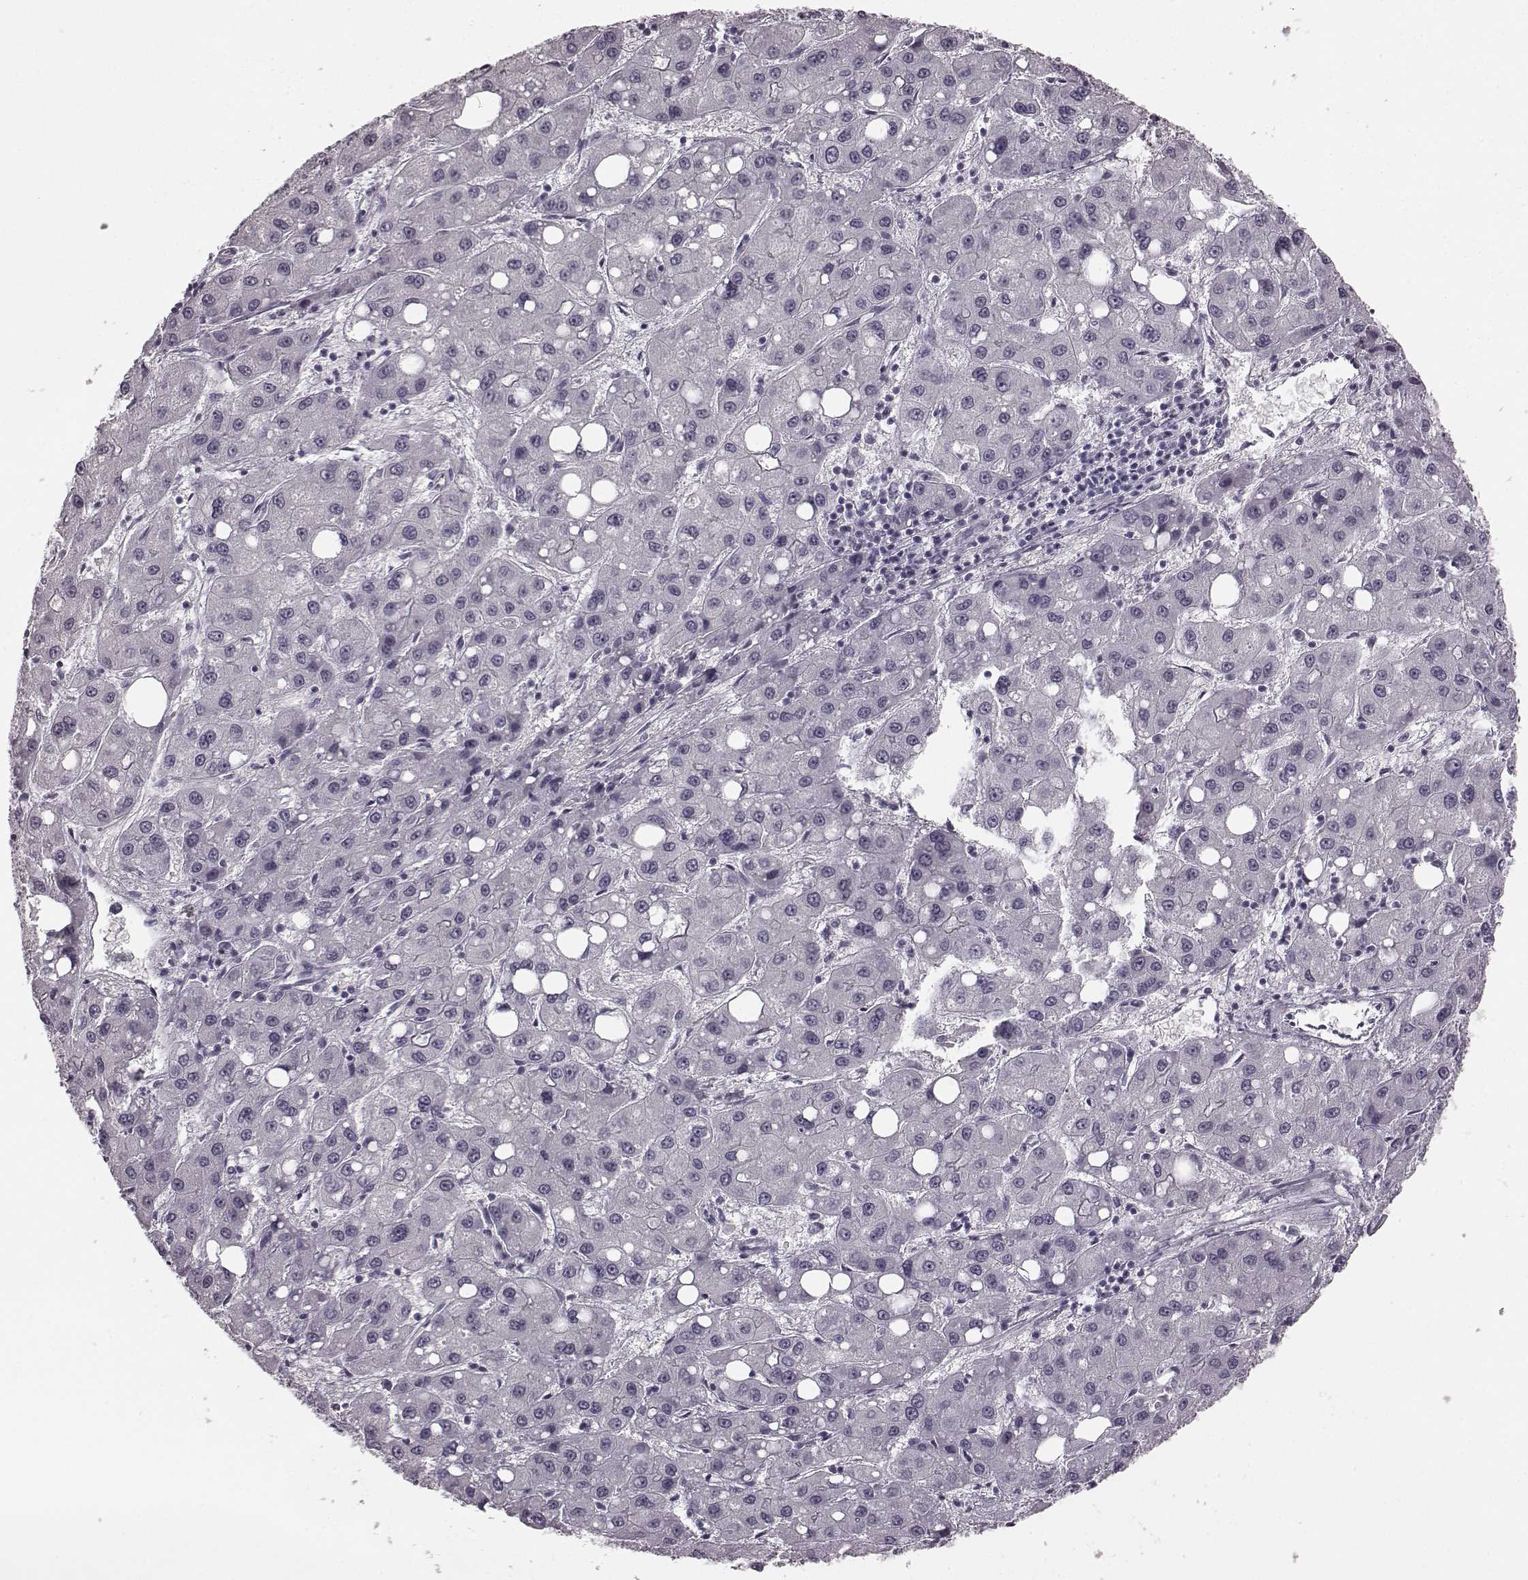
{"staining": {"intensity": "negative", "quantity": "none", "location": "none"}, "tissue": "liver cancer", "cell_type": "Tumor cells", "image_type": "cancer", "snomed": [{"axis": "morphology", "description": "Carcinoma, Hepatocellular, NOS"}, {"axis": "topography", "description": "Liver"}], "caption": "Human hepatocellular carcinoma (liver) stained for a protein using immunohistochemistry exhibits no positivity in tumor cells.", "gene": "TMPRSS15", "patient": {"sex": "male", "age": 73}}